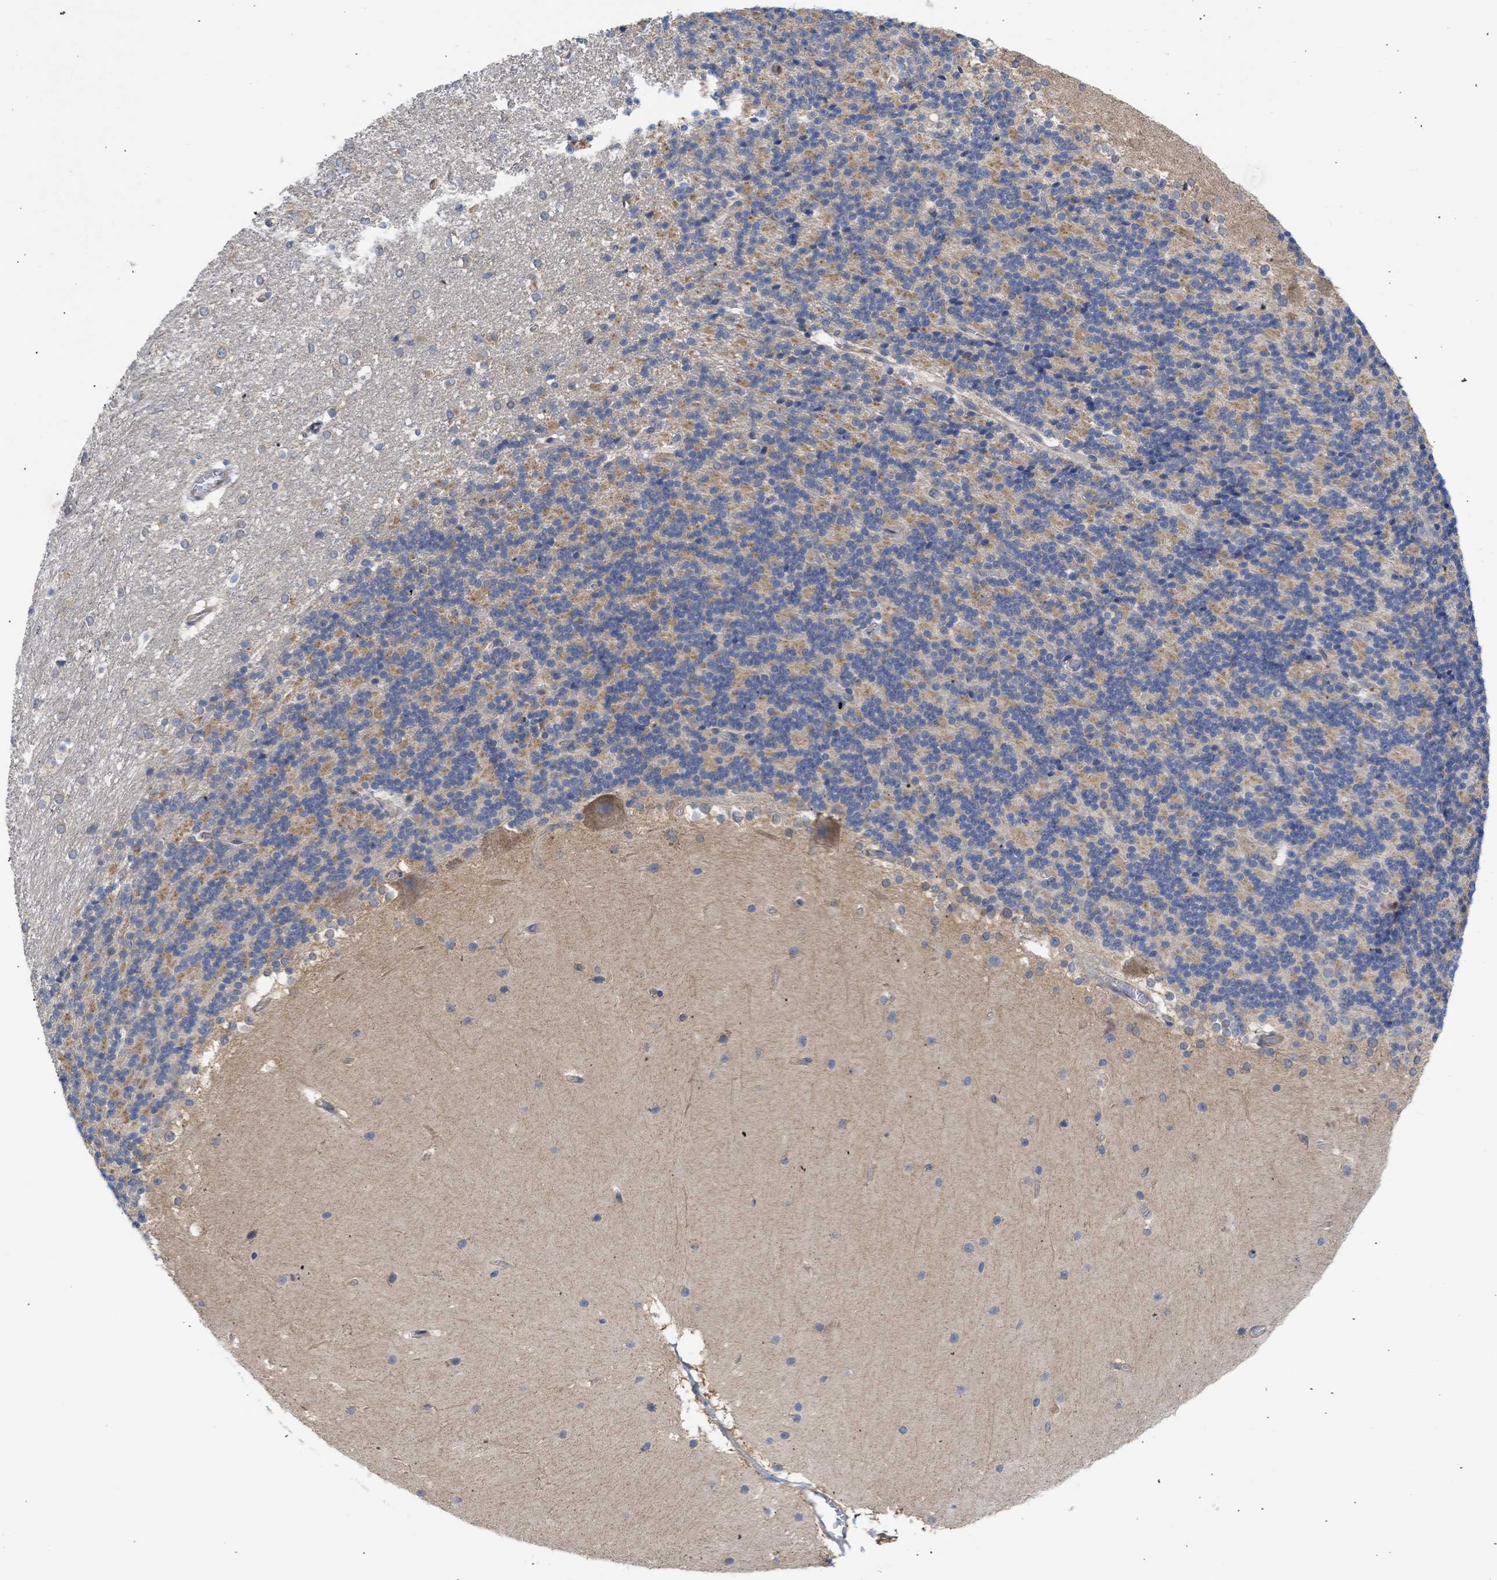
{"staining": {"intensity": "weak", "quantity": "25%-75%", "location": "cytoplasmic/membranous"}, "tissue": "cerebellum", "cell_type": "Cells in granular layer", "image_type": "normal", "snomed": [{"axis": "morphology", "description": "Normal tissue, NOS"}, {"axis": "topography", "description": "Cerebellum"}], "caption": "Immunohistochemical staining of unremarkable cerebellum reveals 25%-75% levels of weak cytoplasmic/membranous protein expression in about 25%-75% of cells in granular layer. The staining was performed using DAB (3,3'-diaminobenzidine) to visualize the protein expression in brown, while the nuclei were stained in blue with hematoxylin (Magnification: 20x).", "gene": "MAP2K3", "patient": {"sex": "female", "age": 19}}